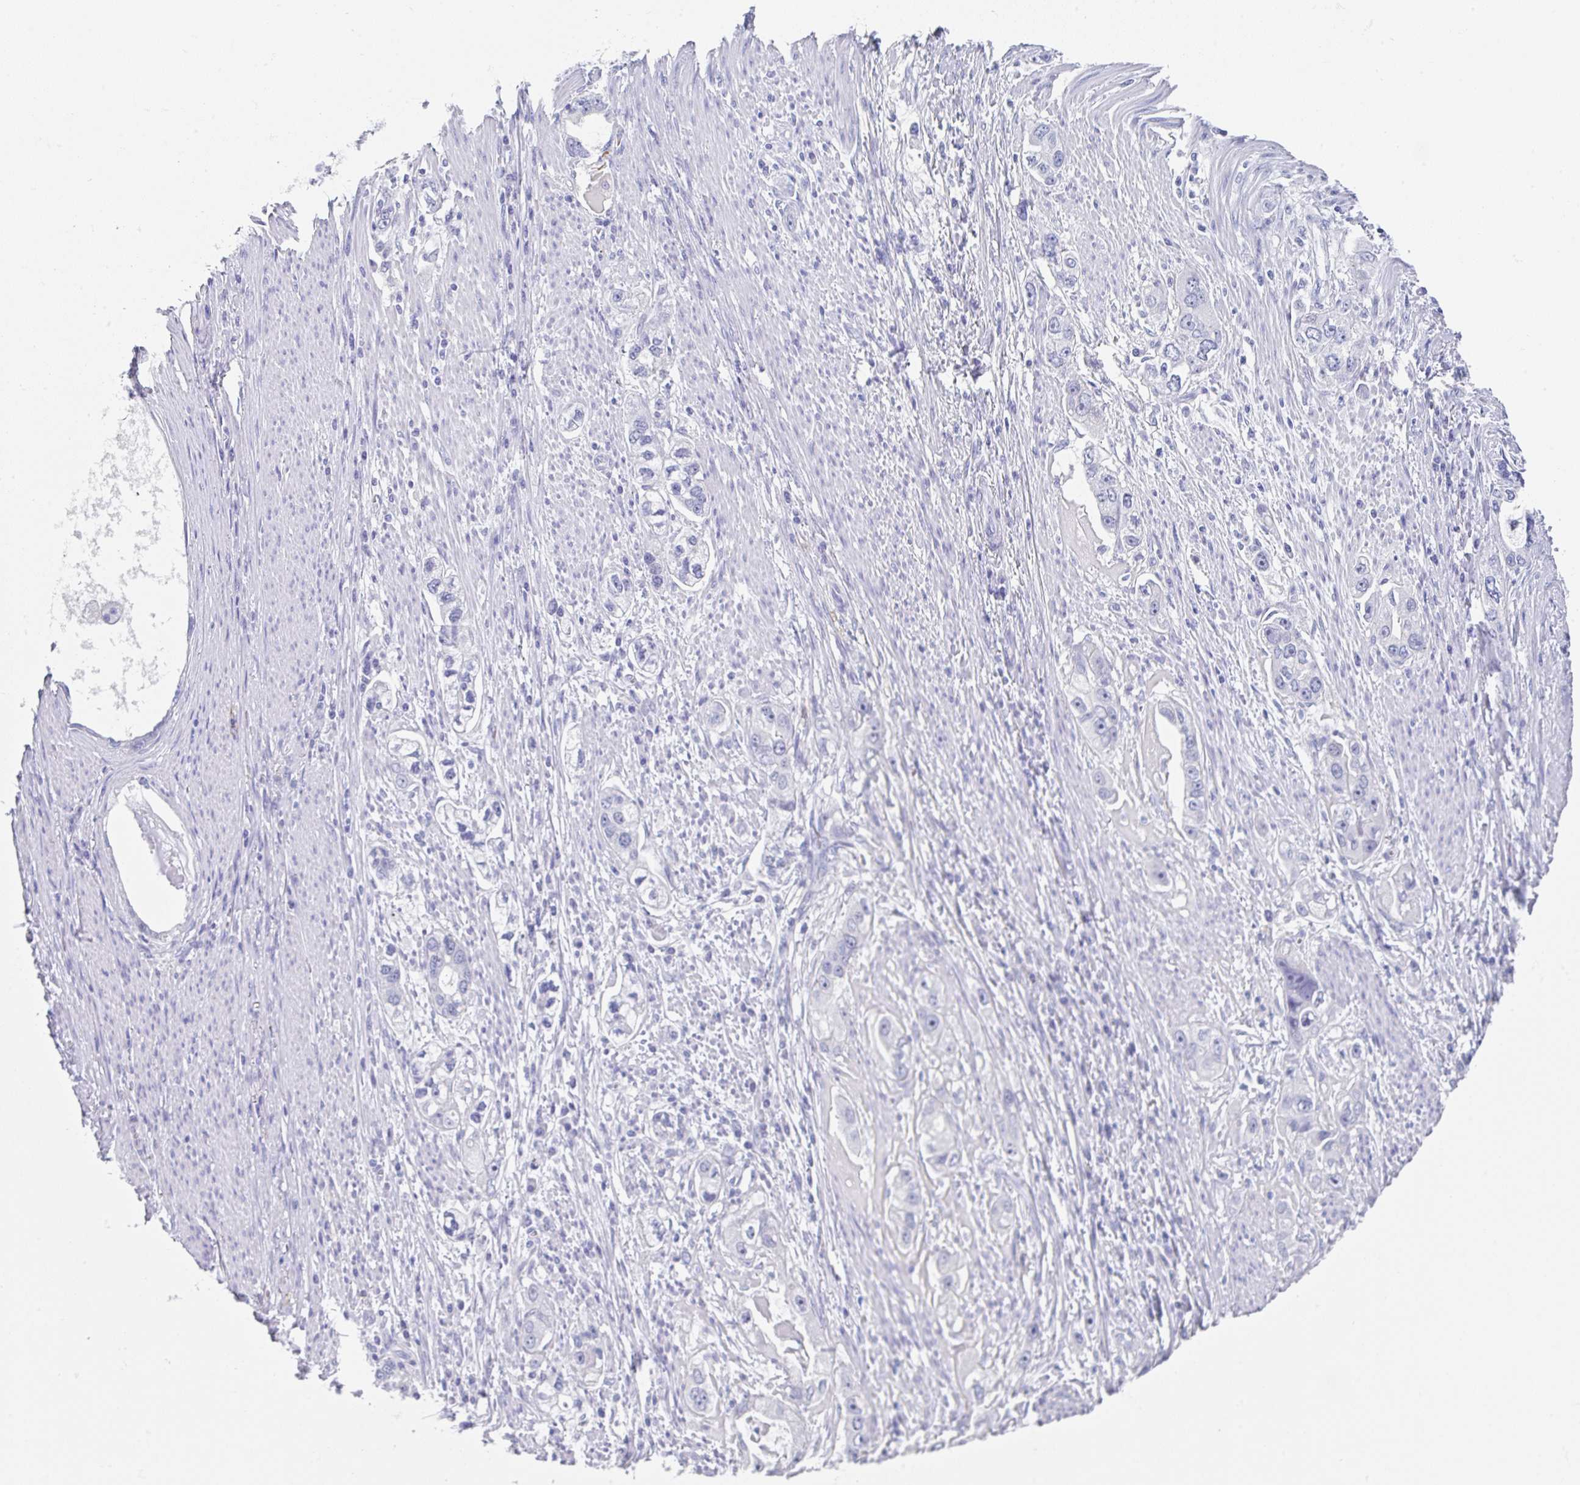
{"staining": {"intensity": "negative", "quantity": "none", "location": "none"}, "tissue": "stomach cancer", "cell_type": "Tumor cells", "image_type": "cancer", "snomed": [{"axis": "morphology", "description": "Adenocarcinoma, NOS"}, {"axis": "topography", "description": "Stomach, lower"}], "caption": "Immunohistochemistry of human stomach cancer (adenocarcinoma) exhibits no positivity in tumor cells.", "gene": "TNFRSF8", "patient": {"sex": "female", "age": 93}}